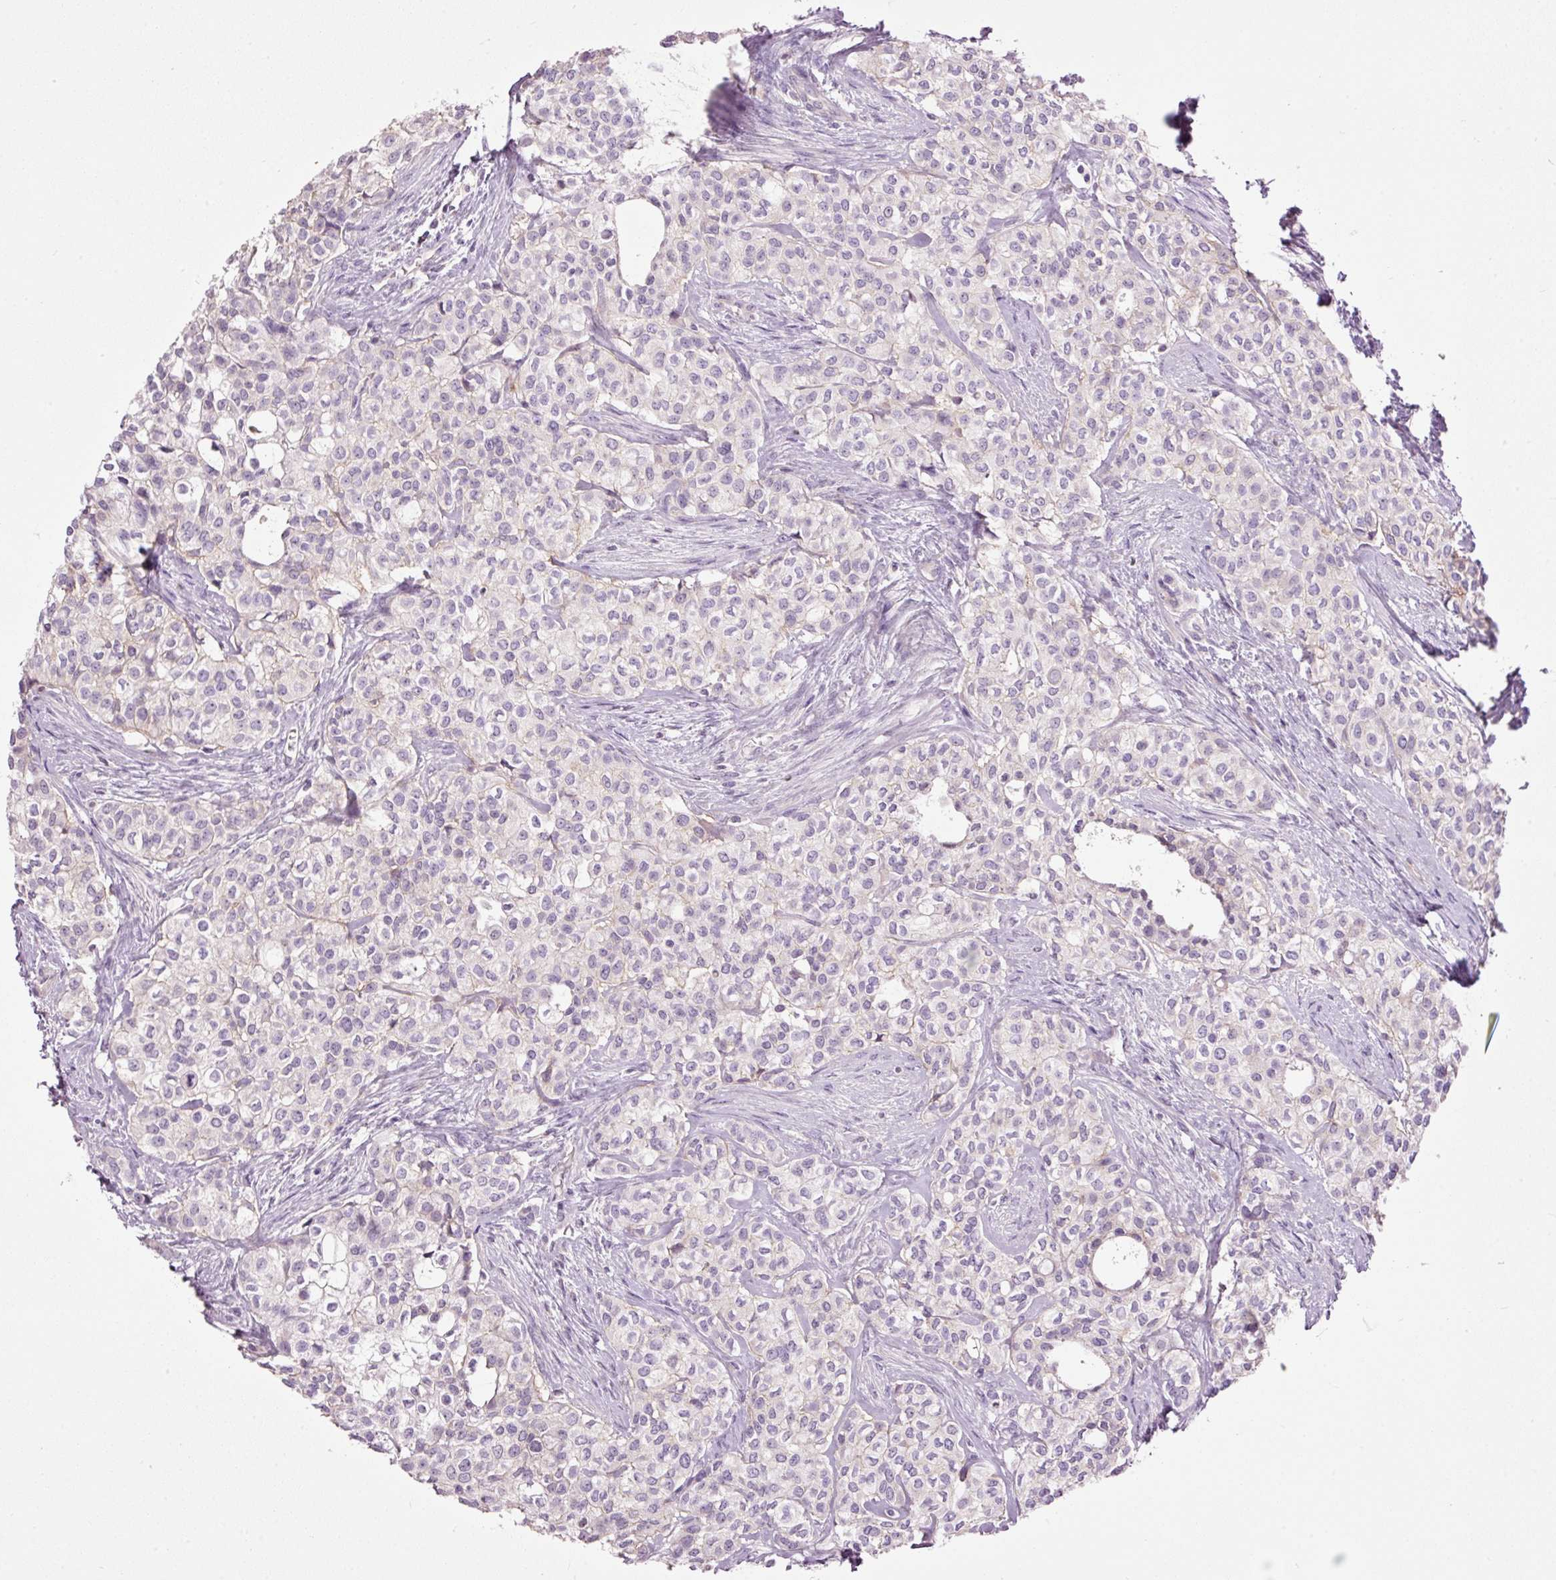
{"staining": {"intensity": "negative", "quantity": "none", "location": "none"}, "tissue": "head and neck cancer", "cell_type": "Tumor cells", "image_type": "cancer", "snomed": [{"axis": "morphology", "description": "Adenocarcinoma, NOS"}, {"axis": "topography", "description": "Head-Neck"}], "caption": "An immunohistochemistry photomicrograph of head and neck cancer (adenocarcinoma) is shown. There is no staining in tumor cells of head and neck cancer (adenocarcinoma). (Immunohistochemistry (ihc), brightfield microscopy, high magnification).", "gene": "FCRL4", "patient": {"sex": "male", "age": 81}}